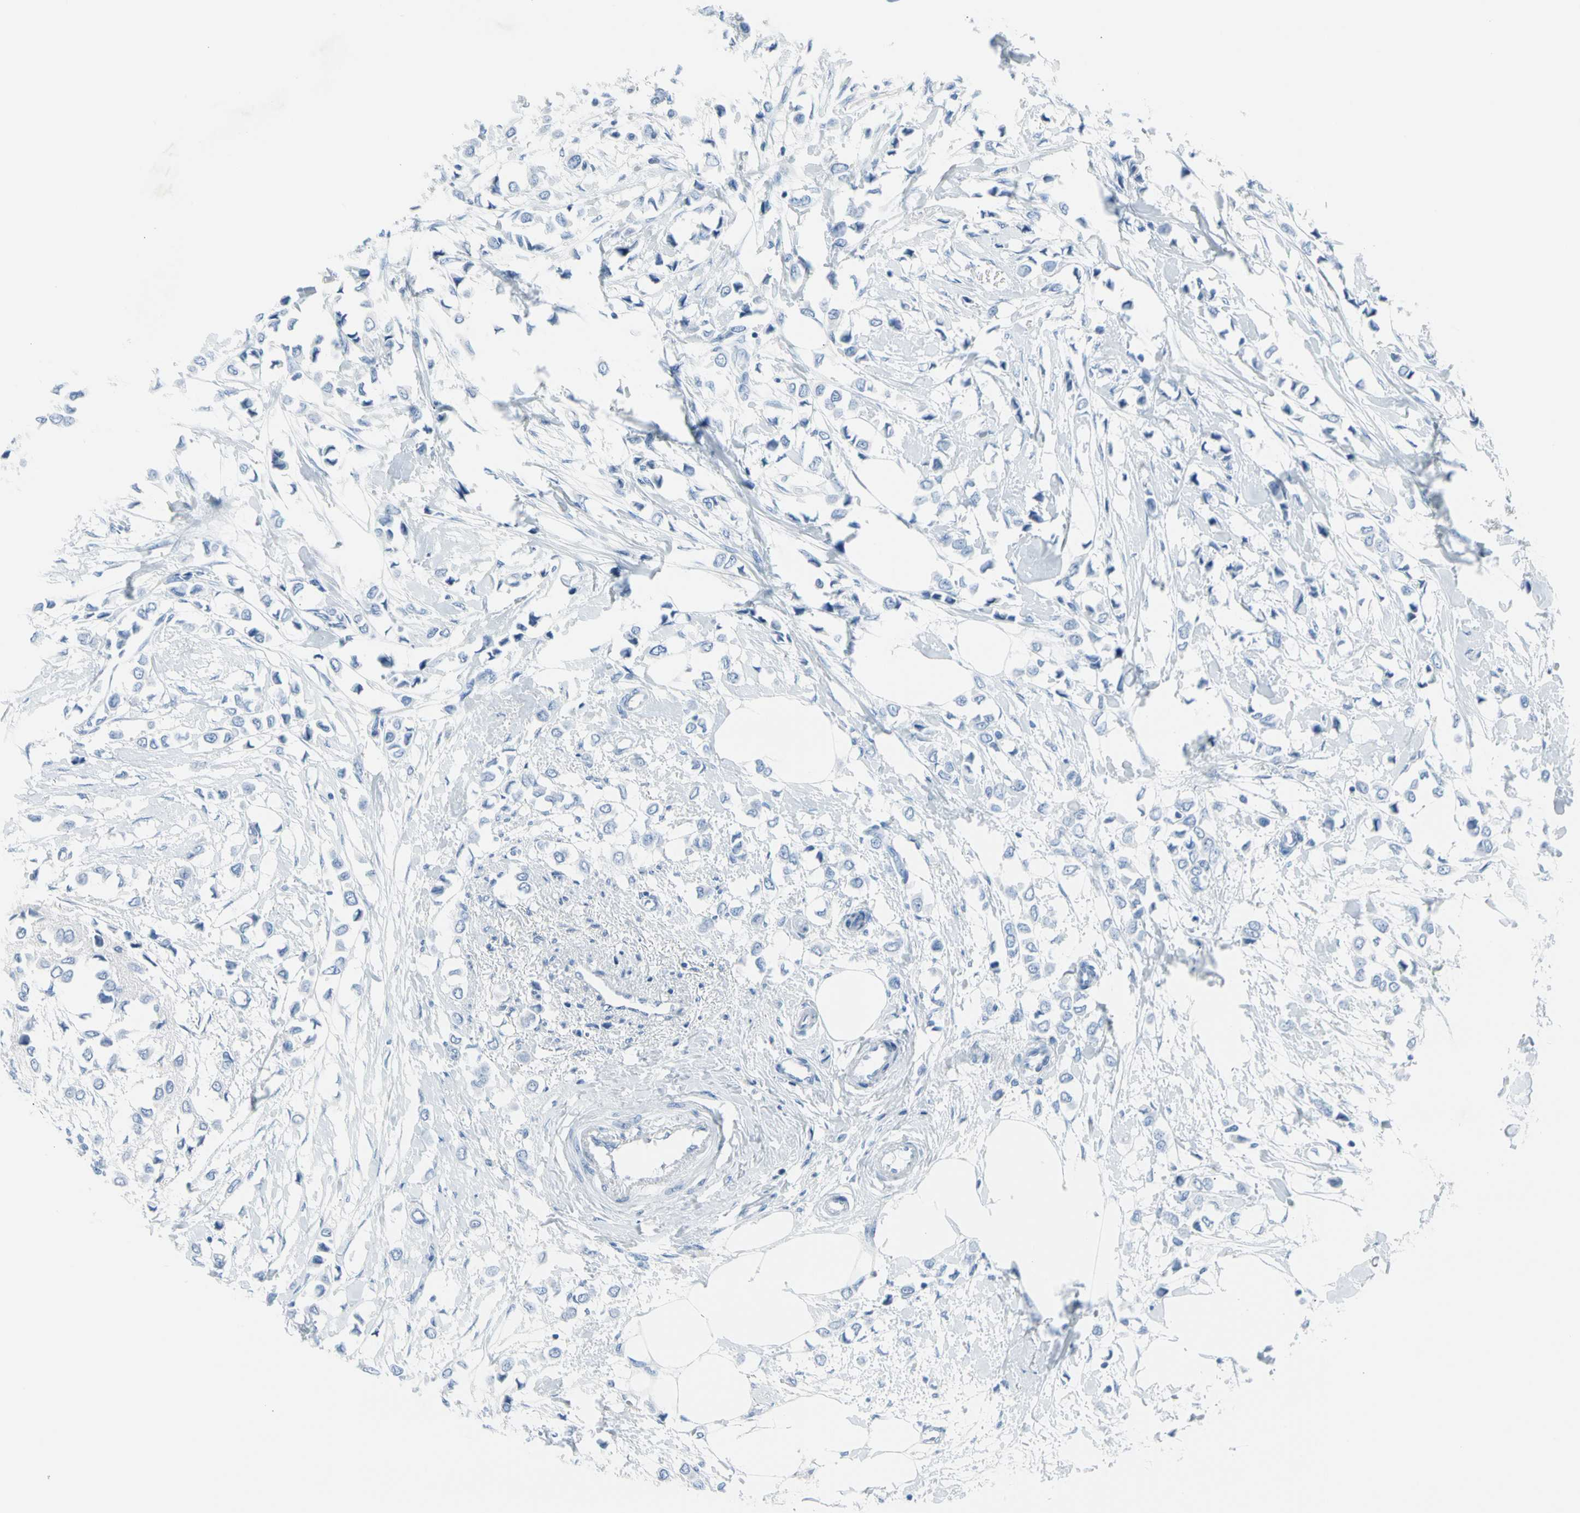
{"staining": {"intensity": "negative", "quantity": "none", "location": "none"}, "tissue": "breast cancer", "cell_type": "Tumor cells", "image_type": "cancer", "snomed": [{"axis": "morphology", "description": "Lobular carcinoma"}, {"axis": "topography", "description": "Breast"}], "caption": "The immunohistochemistry (IHC) image has no significant staining in tumor cells of breast cancer tissue.", "gene": "TPO", "patient": {"sex": "female", "age": 51}}